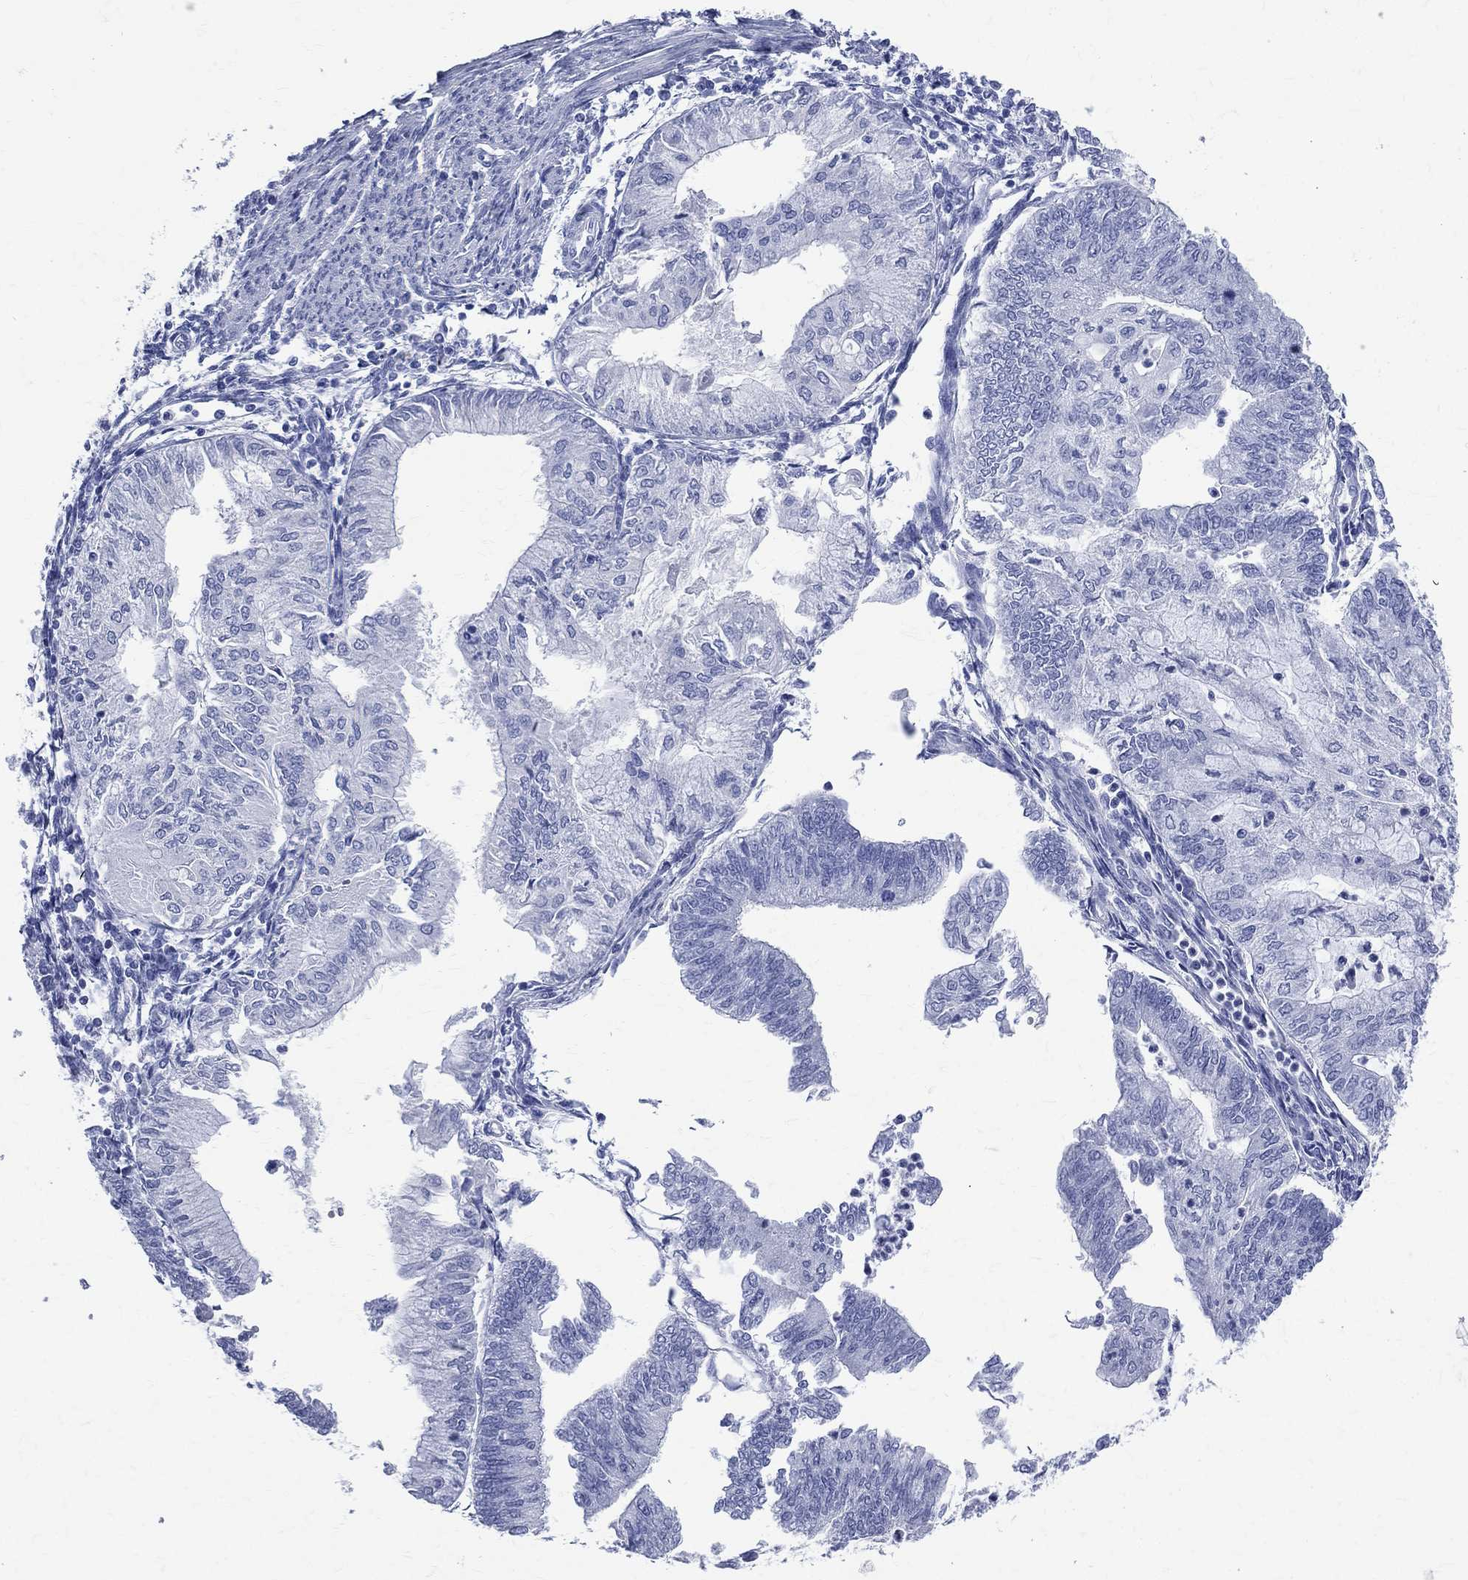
{"staining": {"intensity": "negative", "quantity": "none", "location": "none"}, "tissue": "endometrial cancer", "cell_type": "Tumor cells", "image_type": "cancer", "snomed": [{"axis": "morphology", "description": "Adenocarcinoma, NOS"}, {"axis": "topography", "description": "Endometrium"}], "caption": "Tumor cells show no significant protein positivity in endometrial cancer.", "gene": "SYP", "patient": {"sex": "female", "age": 59}}